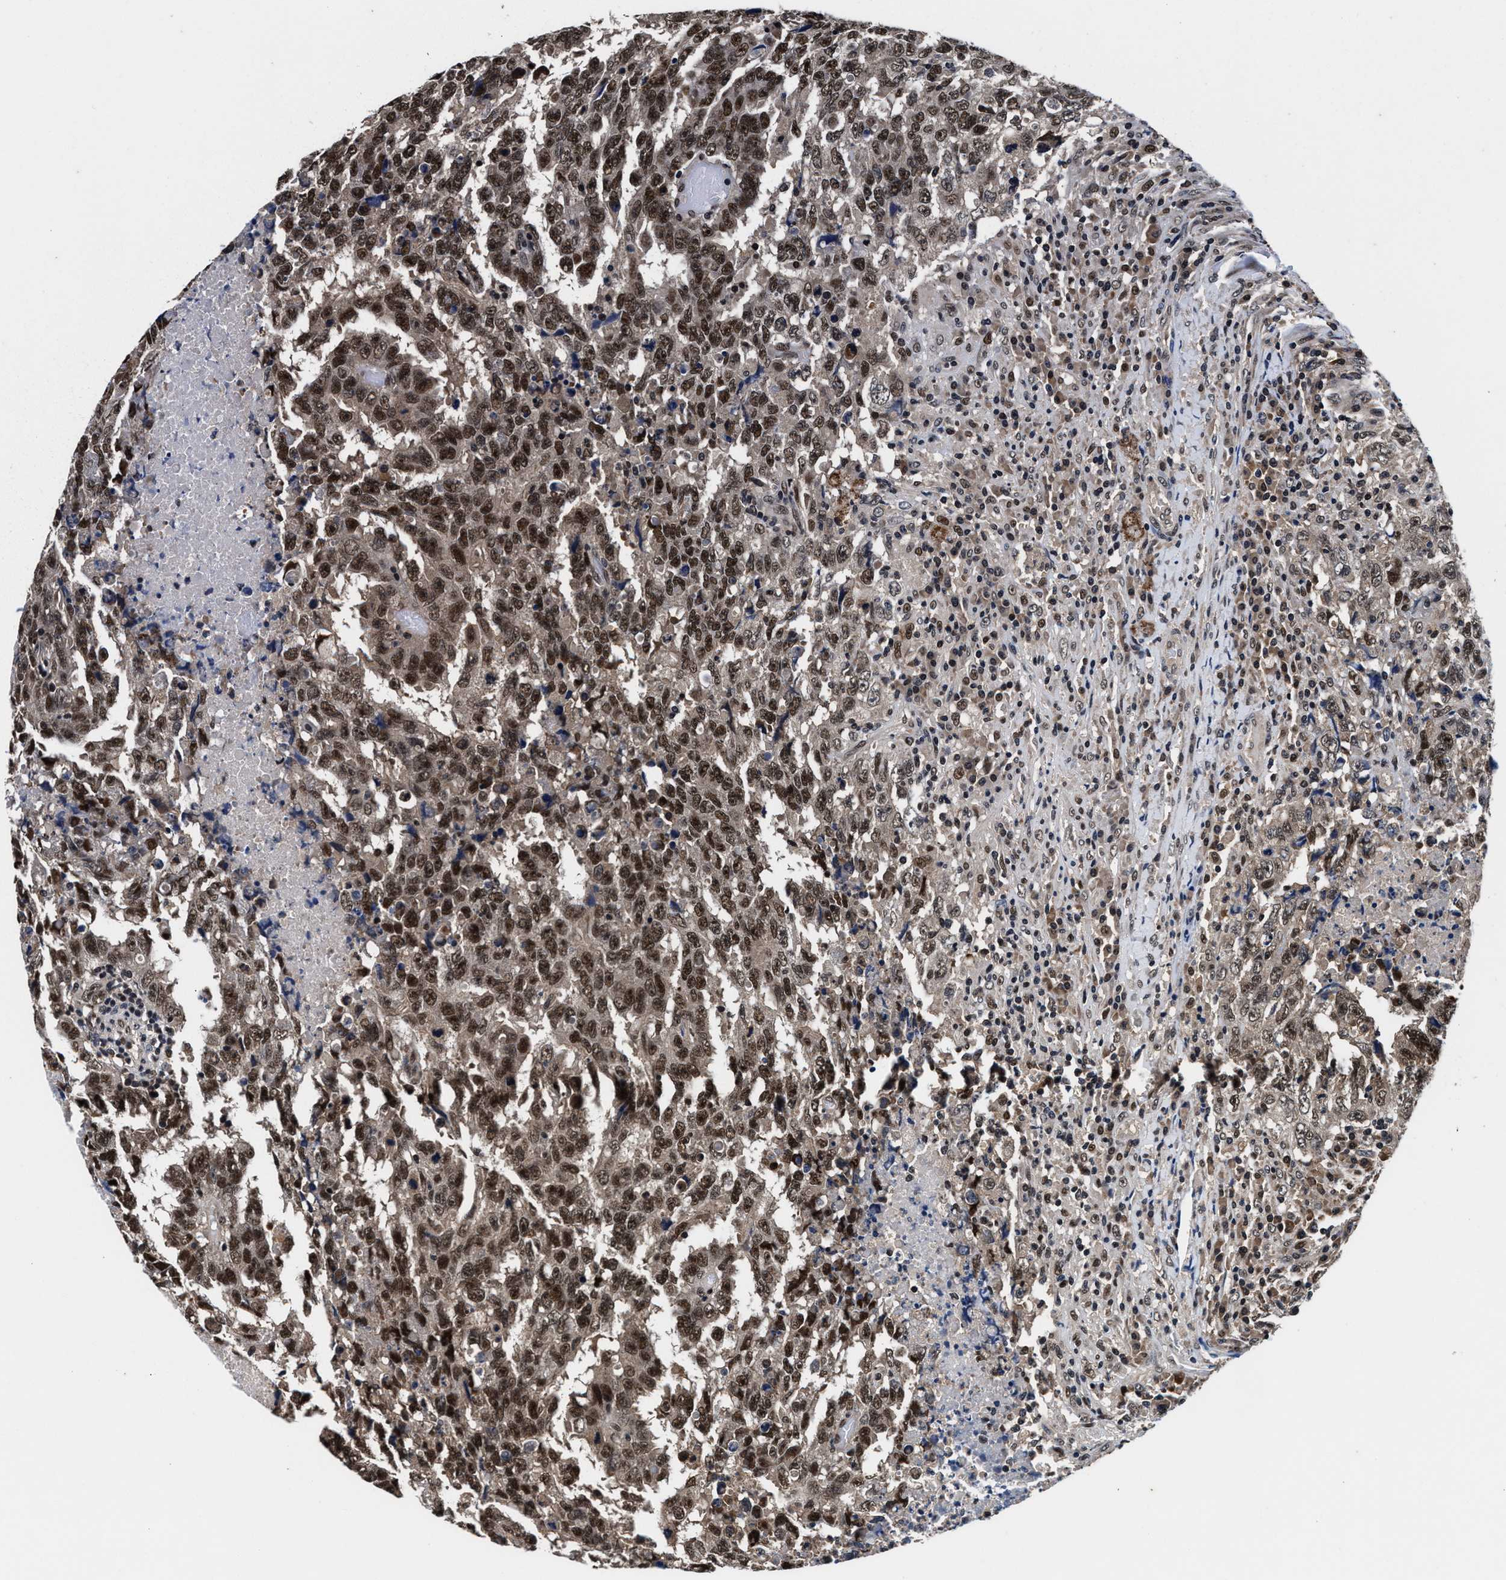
{"staining": {"intensity": "strong", "quantity": ">75%", "location": "nuclear"}, "tissue": "testis cancer", "cell_type": "Tumor cells", "image_type": "cancer", "snomed": [{"axis": "morphology", "description": "Necrosis, NOS"}, {"axis": "morphology", "description": "Carcinoma, Embryonal, NOS"}, {"axis": "topography", "description": "Testis"}], "caption": "Testis cancer stained with DAB immunohistochemistry demonstrates high levels of strong nuclear expression in approximately >75% of tumor cells. (DAB (3,3'-diaminobenzidine) IHC with brightfield microscopy, high magnification).", "gene": "USP16", "patient": {"sex": "male", "age": 19}}